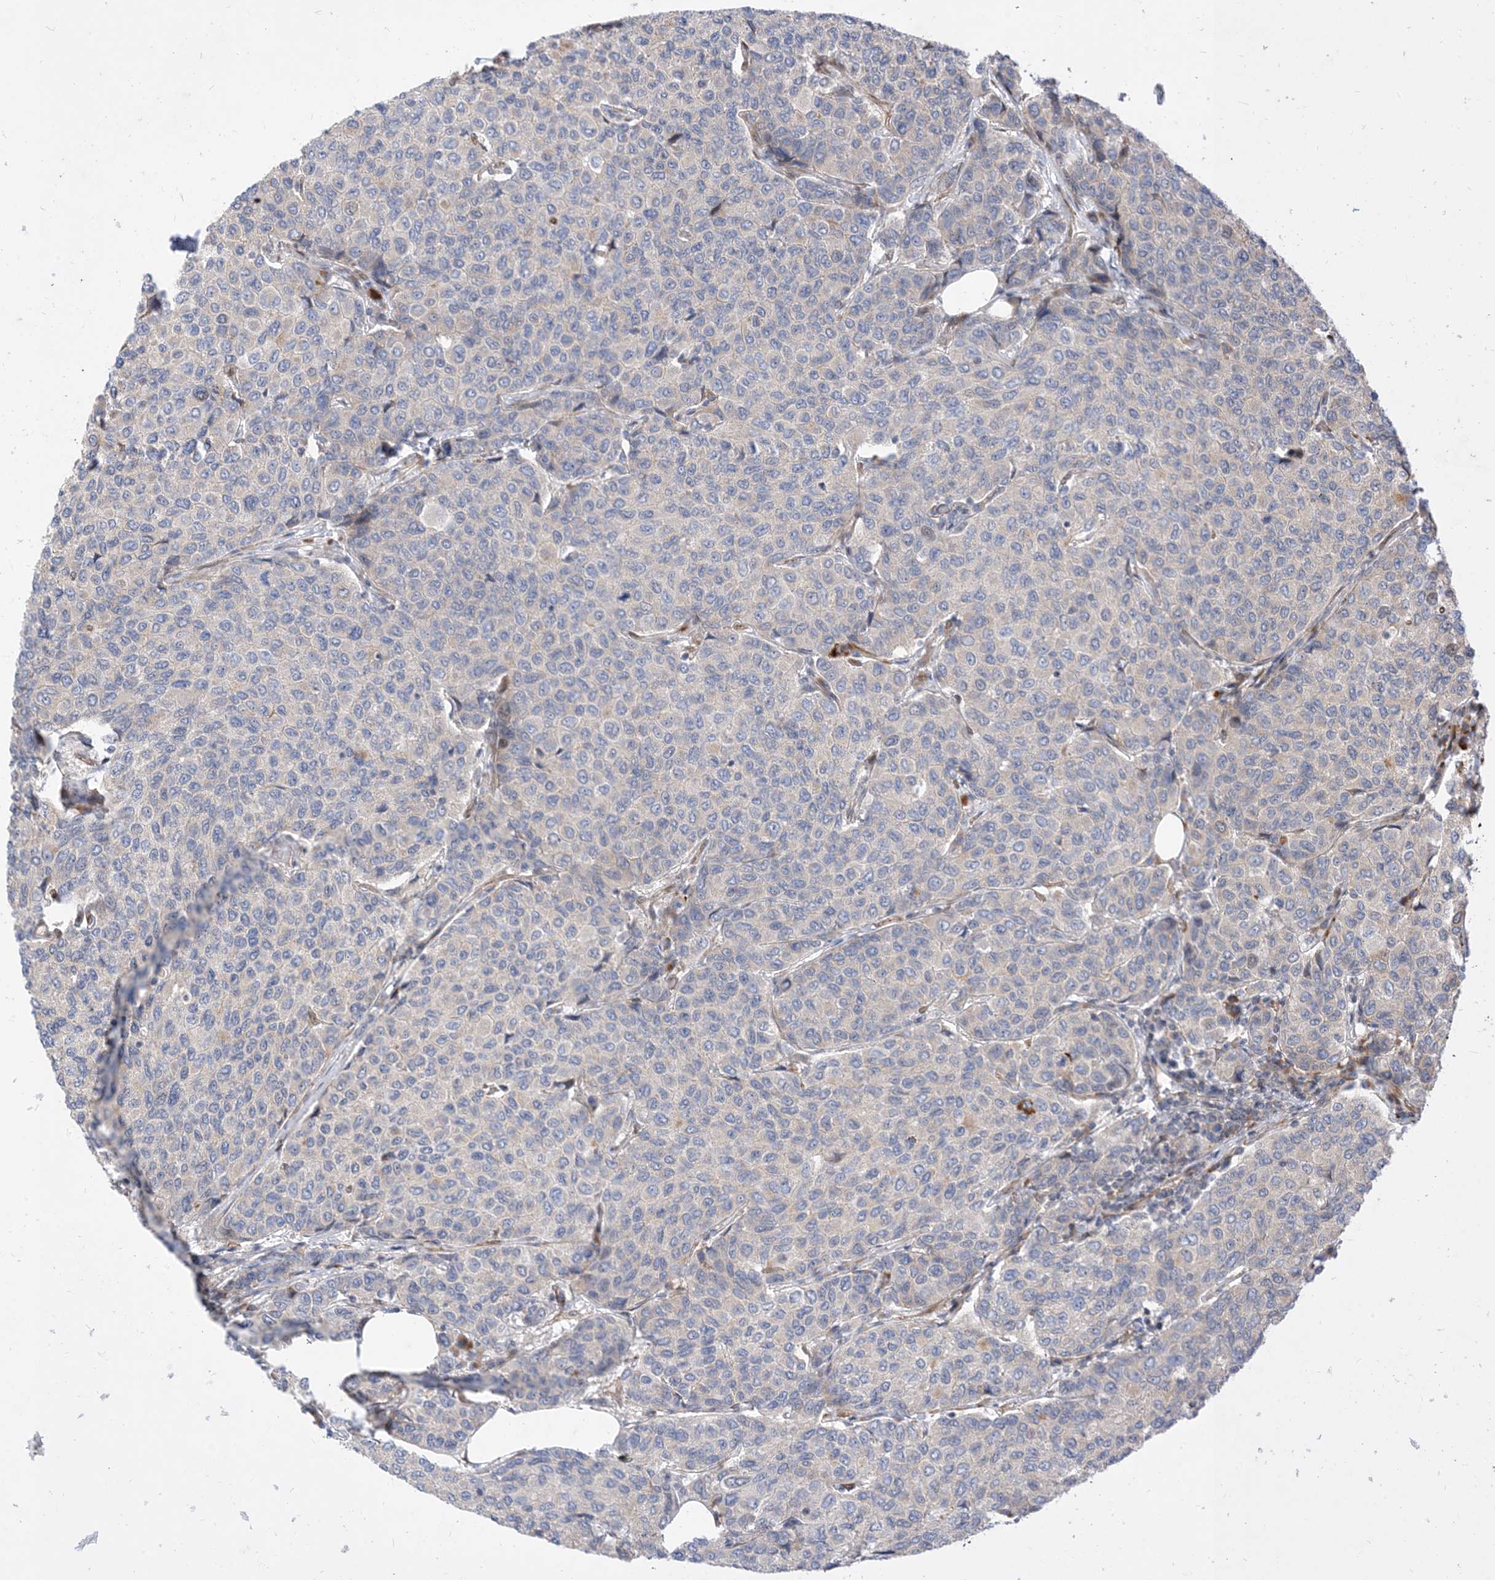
{"staining": {"intensity": "negative", "quantity": "none", "location": "none"}, "tissue": "breast cancer", "cell_type": "Tumor cells", "image_type": "cancer", "snomed": [{"axis": "morphology", "description": "Duct carcinoma"}, {"axis": "topography", "description": "Breast"}], "caption": "Tumor cells show no significant protein positivity in infiltrating ductal carcinoma (breast).", "gene": "TYSND1", "patient": {"sex": "female", "age": 55}}